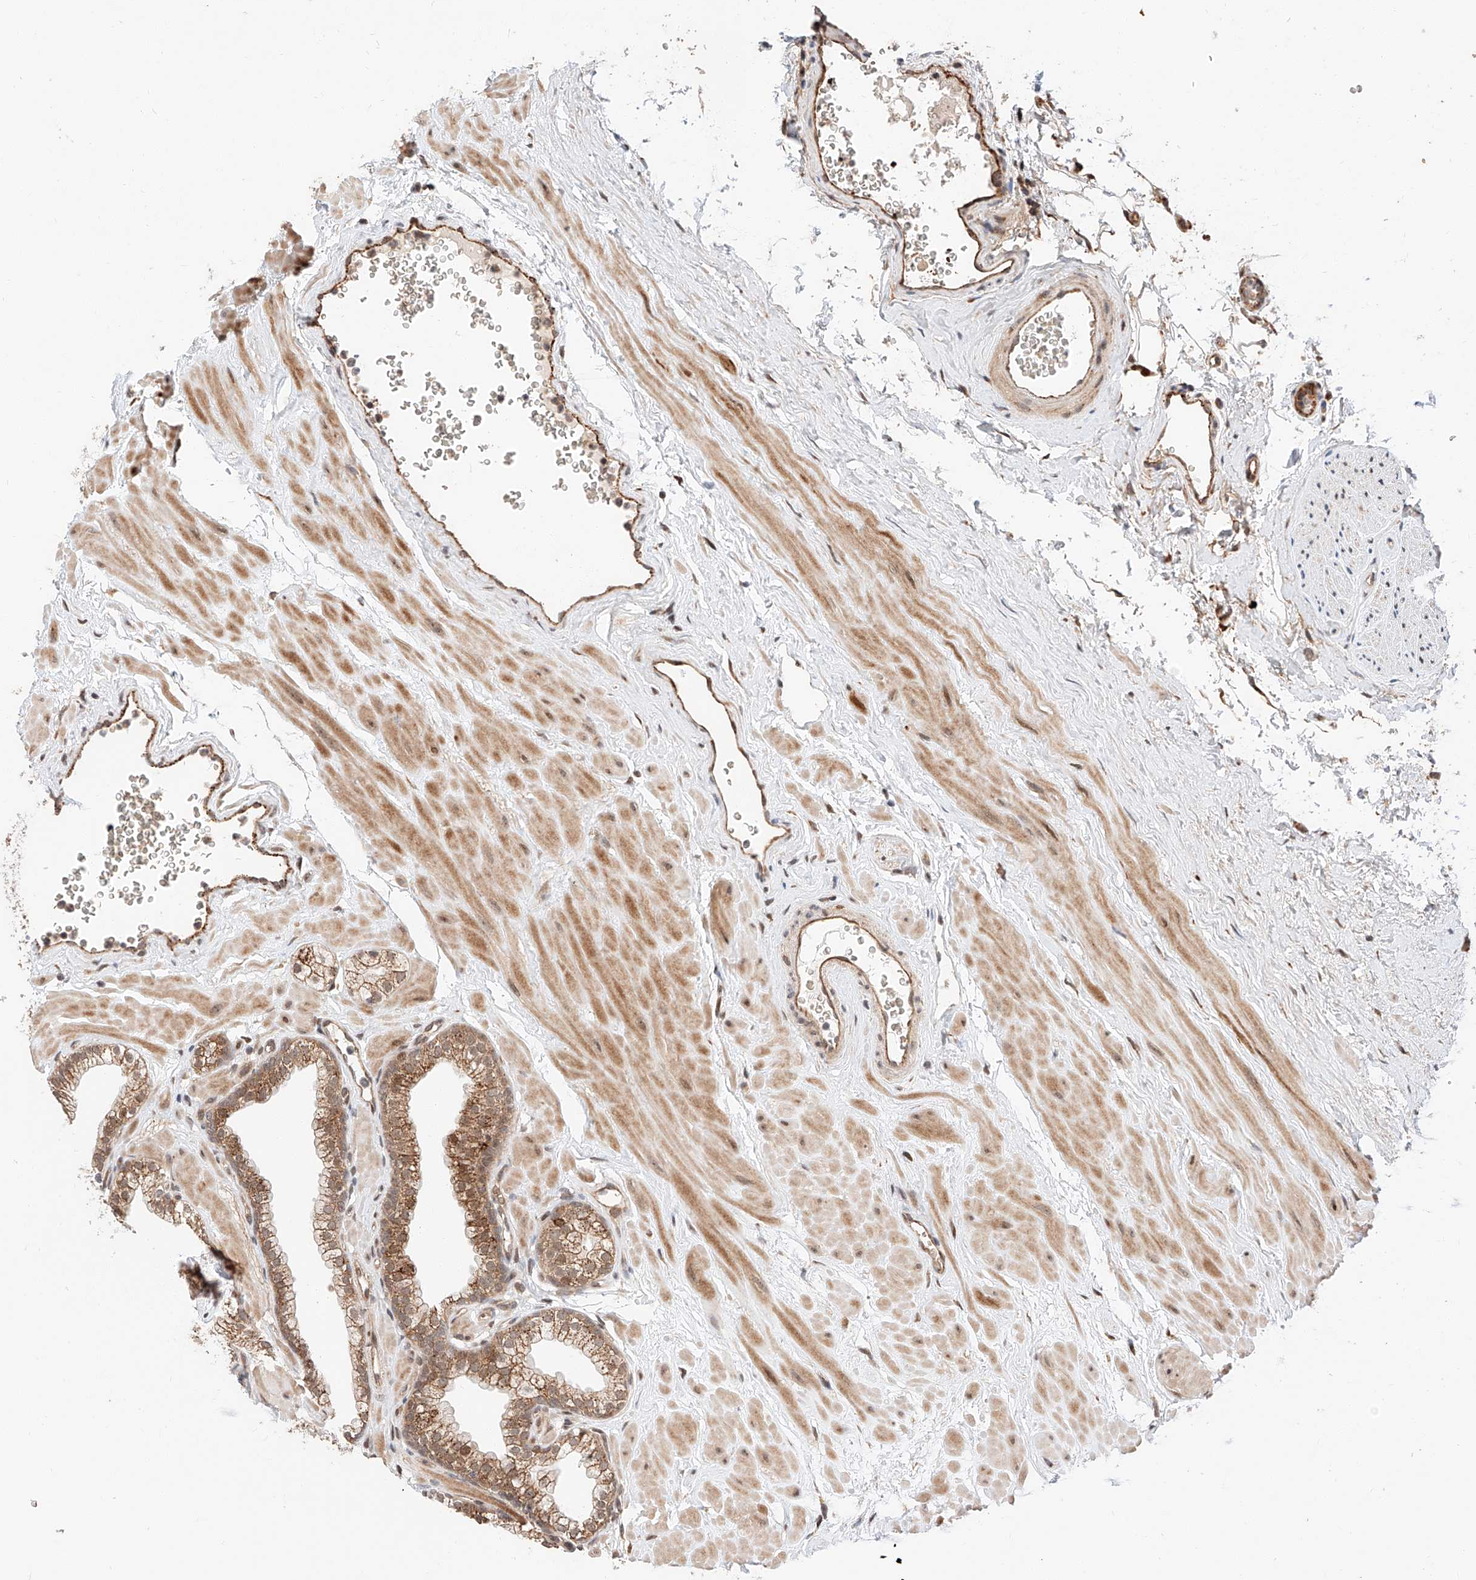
{"staining": {"intensity": "moderate", "quantity": ">75%", "location": "cytoplasmic/membranous,nuclear"}, "tissue": "prostate", "cell_type": "Glandular cells", "image_type": "normal", "snomed": [{"axis": "morphology", "description": "Normal tissue, NOS"}, {"axis": "morphology", "description": "Urothelial carcinoma, Low grade"}, {"axis": "topography", "description": "Urinary bladder"}, {"axis": "topography", "description": "Prostate"}], "caption": "An image showing moderate cytoplasmic/membranous,nuclear expression in about >75% of glandular cells in benign prostate, as visualized by brown immunohistochemical staining.", "gene": "THTPA", "patient": {"sex": "male", "age": 60}}